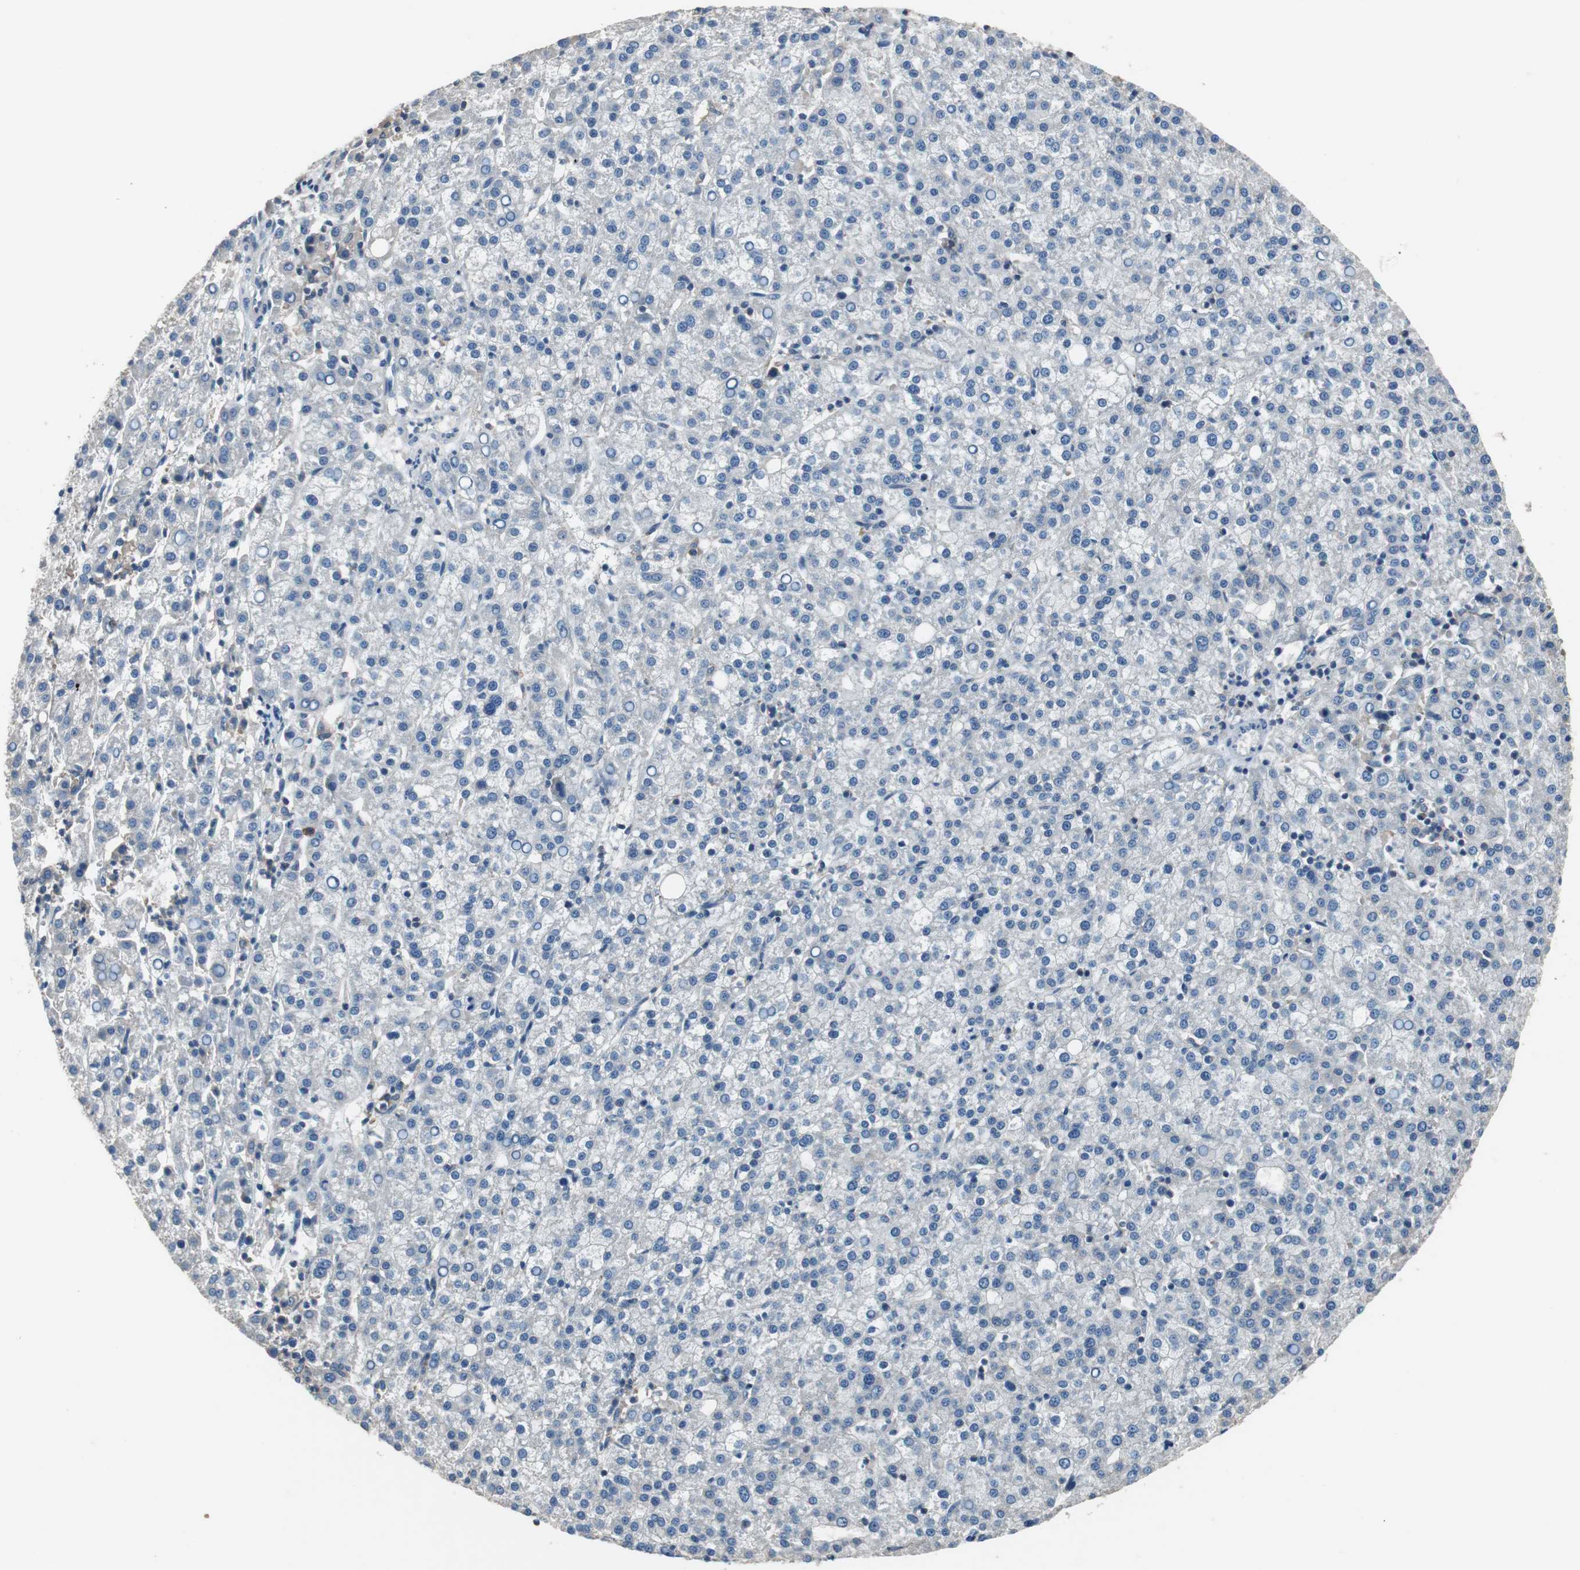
{"staining": {"intensity": "negative", "quantity": "none", "location": "none"}, "tissue": "liver cancer", "cell_type": "Tumor cells", "image_type": "cancer", "snomed": [{"axis": "morphology", "description": "Carcinoma, Hepatocellular, NOS"}, {"axis": "topography", "description": "Liver"}], "caption": "This is an IHC image of hepatocellular carcinoma (liver). There is no positivity in tumor cells.", "gene": "PRKCA", "patient": {"sex": "female", "age": 58}}